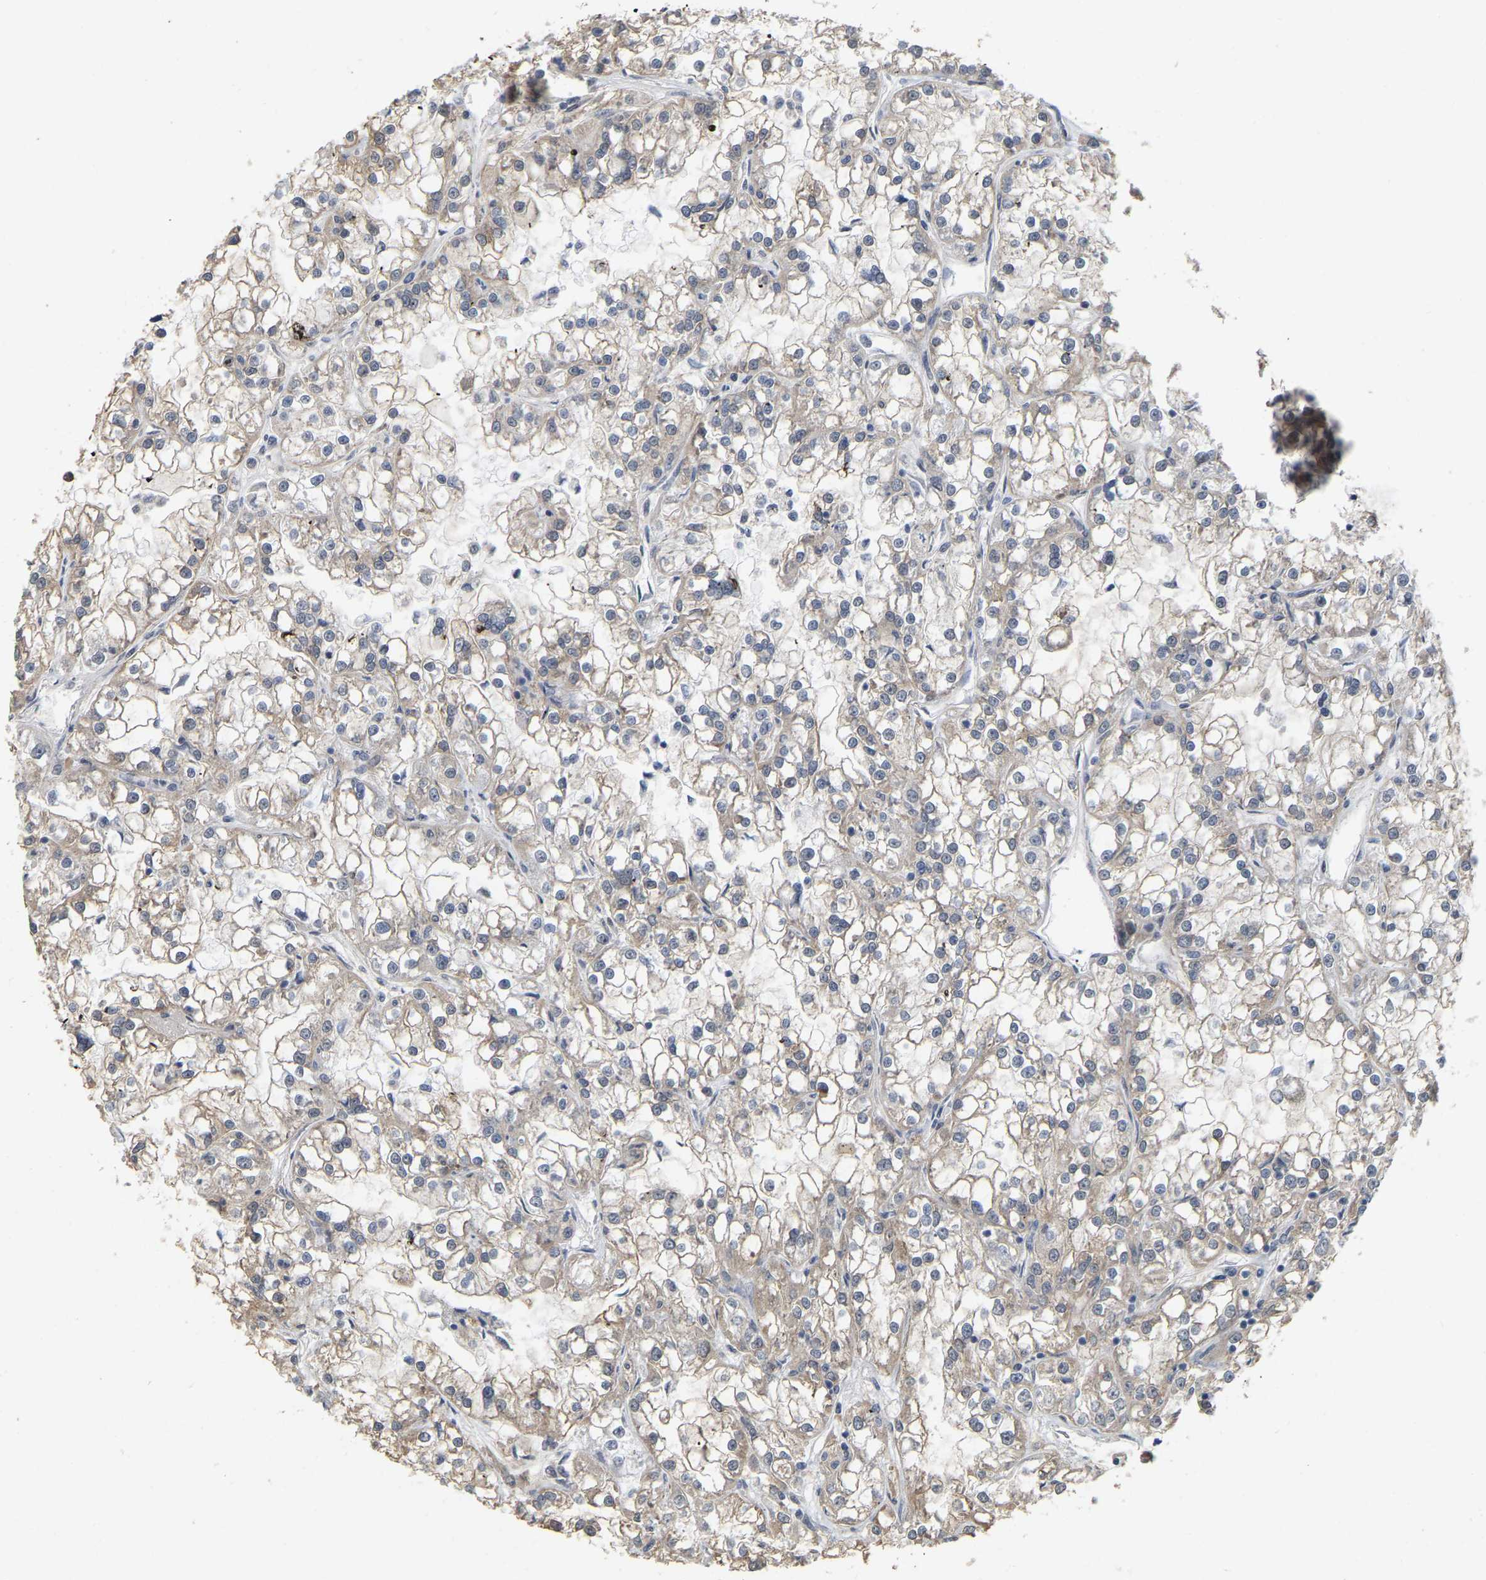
{"staining": {"intensity": "weak", "quantity": "25%-75%", "location": "cytoplasmic/membranous"}, "tissue": "renal cancer", "cell_type": "Tumor cells", "image_type": "cancer", "snomed": [{"axis": "morphology", "description": "Adenocarcinoma, NOS"}, {"axis": "topography", "description": "Kidney"}], "caption": "The histopathology image displays staining of renal adenocarcinoma, revealing weak cytoplasmic/membranous protein positivity (brown color) within tumor cells. (brown staining indicates protein expression, while blue staining denotes nuclei).", "gene": "RUVBL1", "patient": {"sex": "female", "age": 52}}